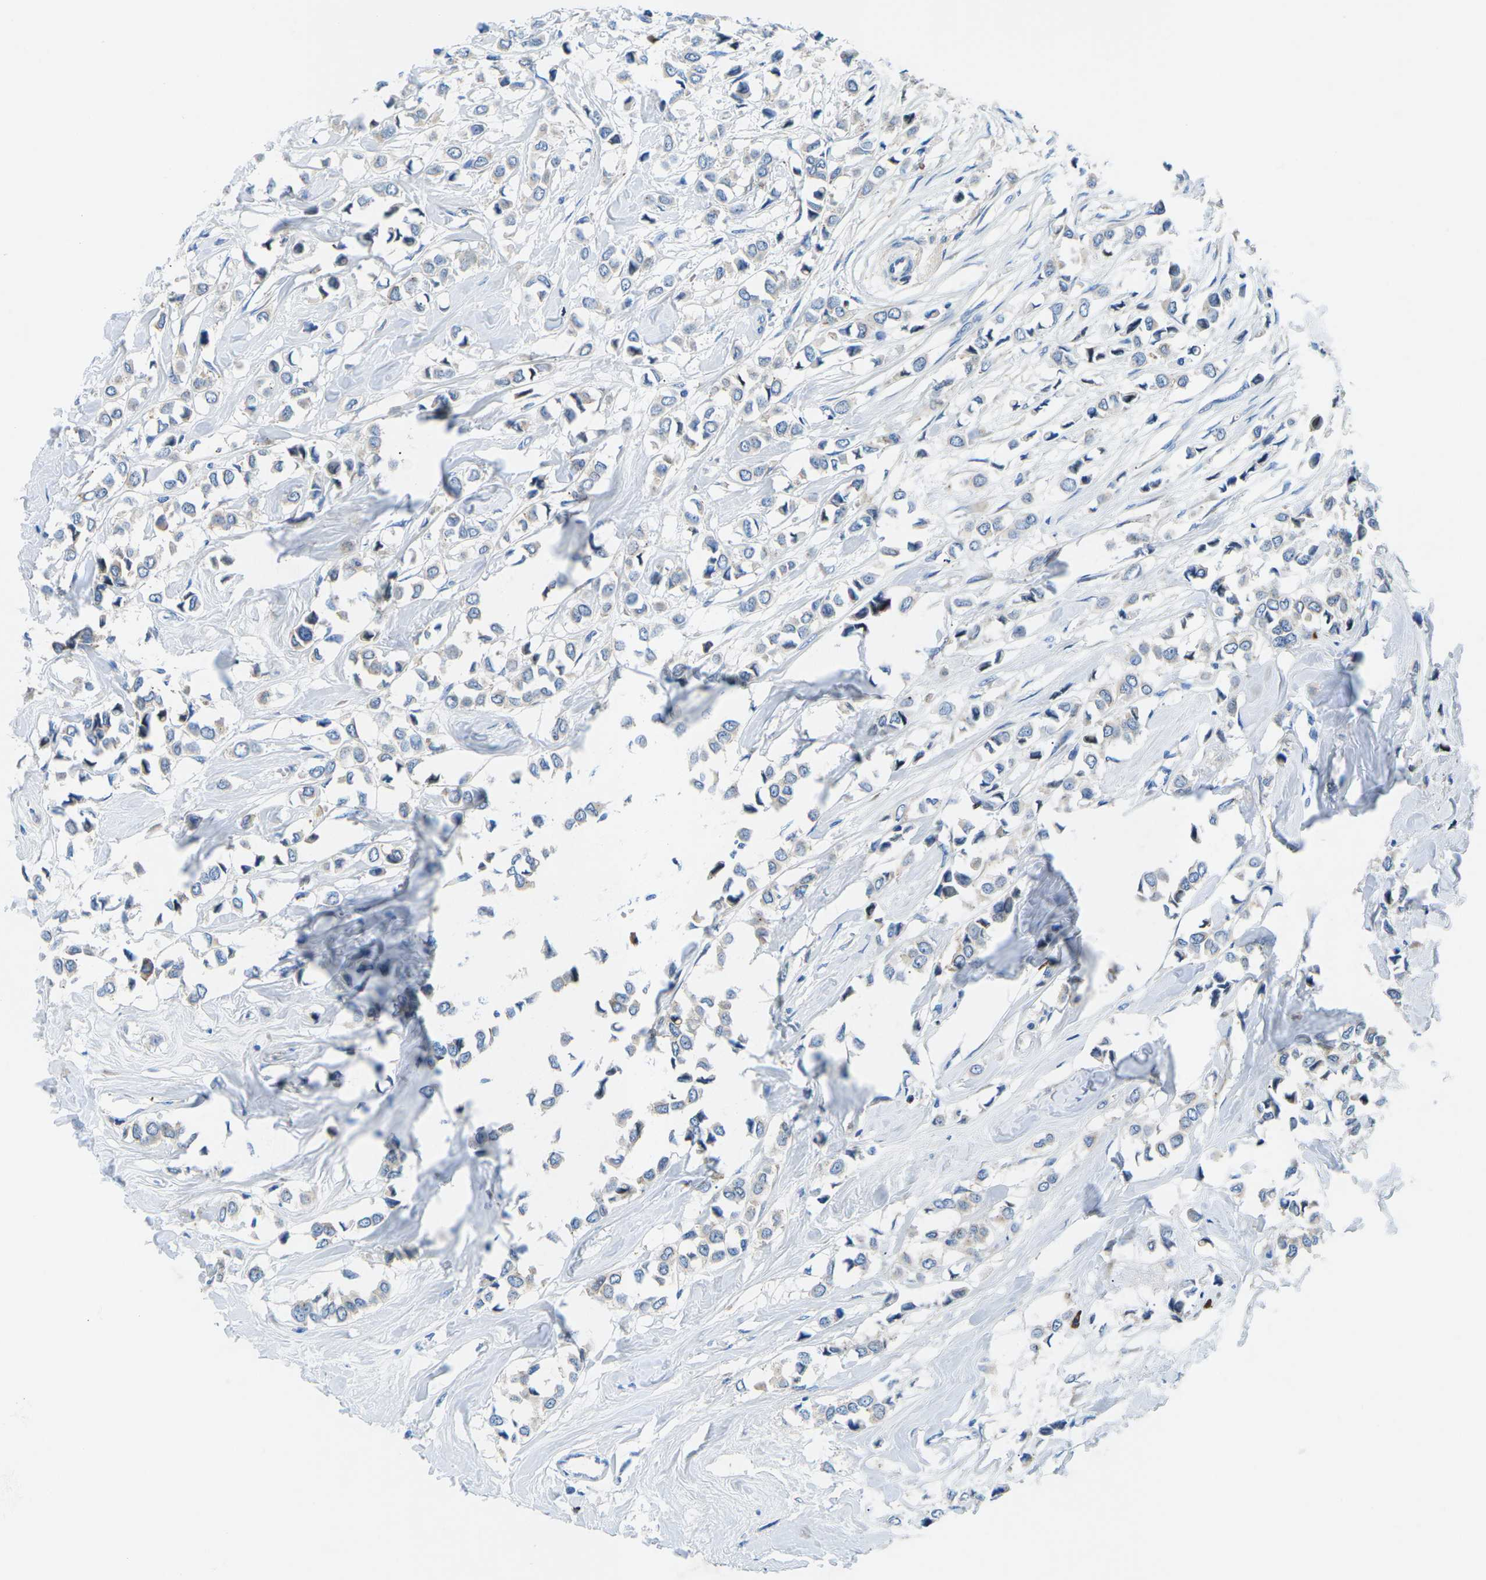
{"staining": {"intensity": "negative", "quantity": "none", "location": "none"}, "tissue": "breast cancer", "cell_type": "Tumor cells", "image_type": "cancer", "snomed": [{"axis": "morphology", "description": "Lobular carcinoma"}, {"axis": "topography", "description": "Breast"}], "caption": "Breast lobular carcinoma was stained to show a protein in brown. There is no significant staining in tumor cells.", "gene": "MC4R", "patient": {"sex": "female", "age": 51}}